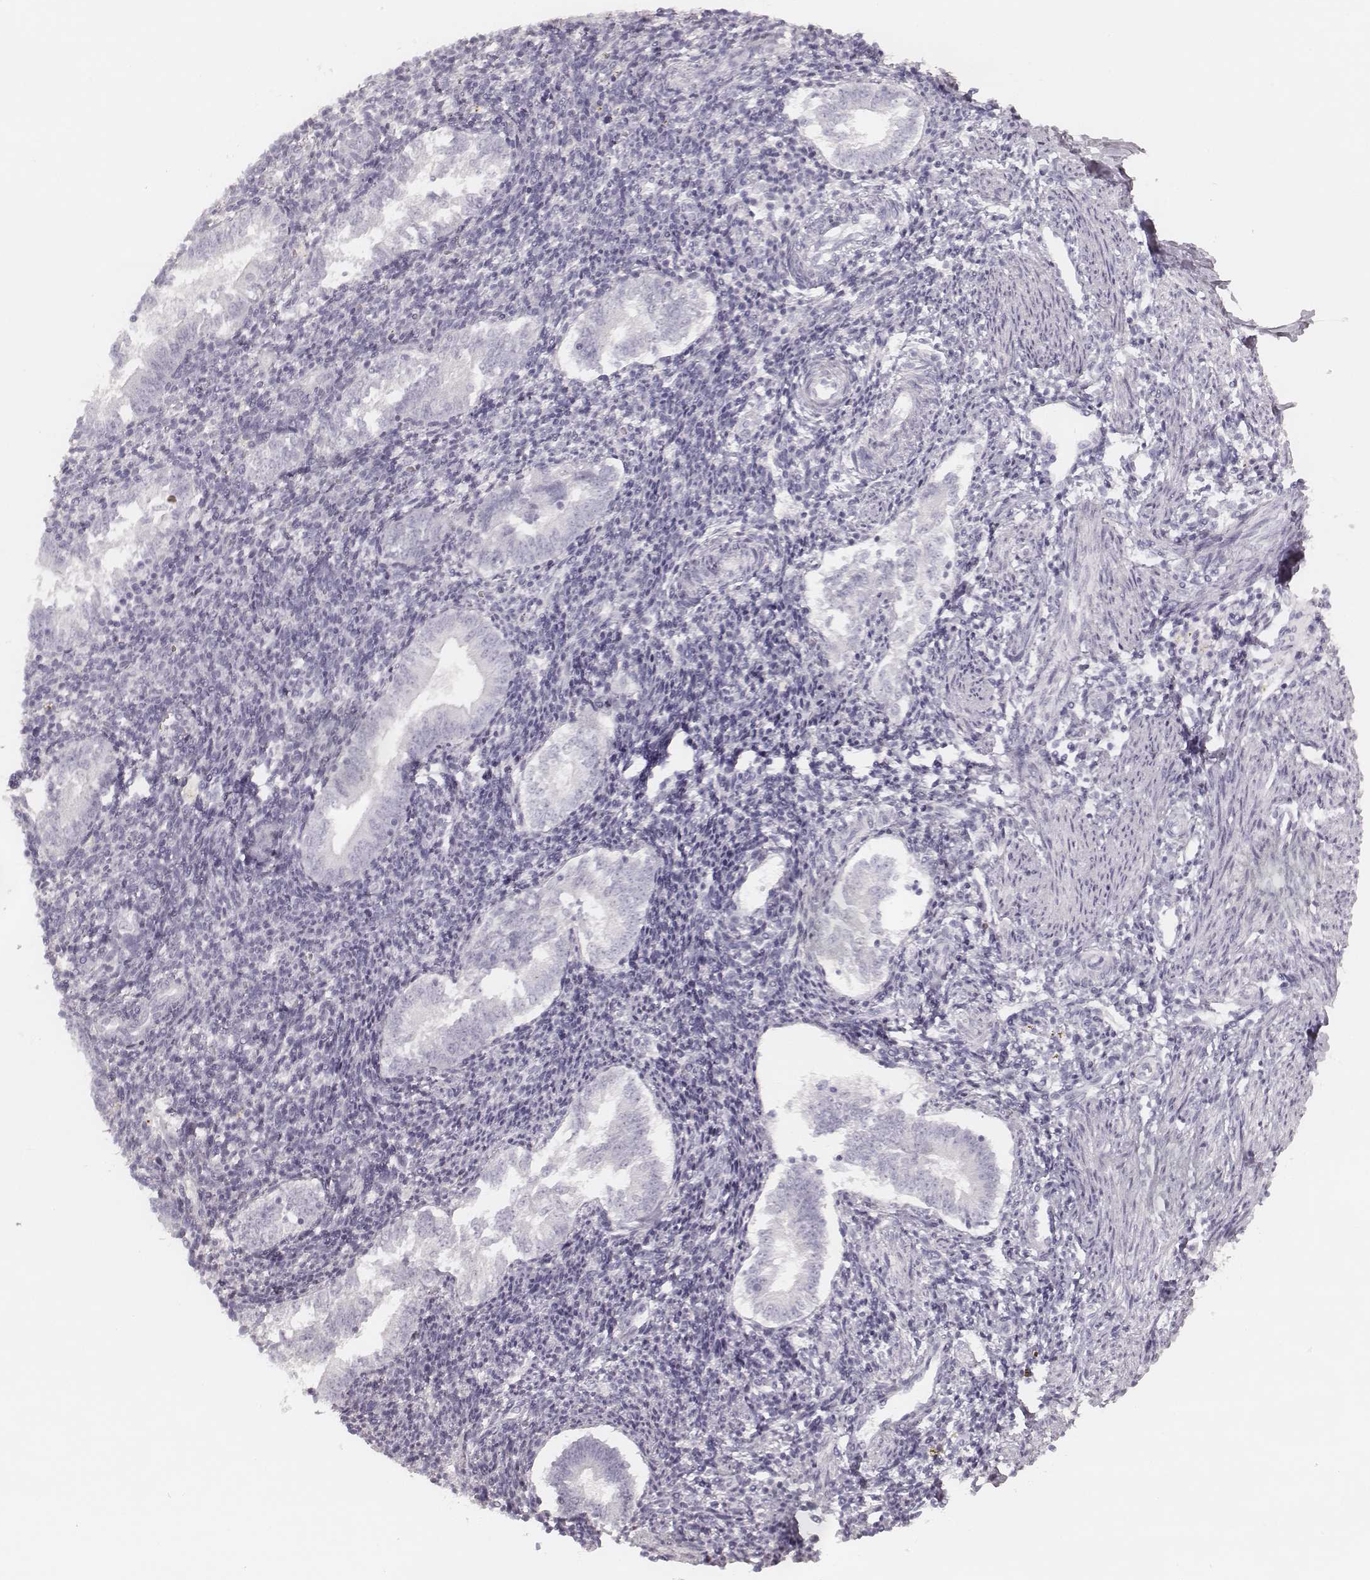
{"staining": {"intensity": "negative", "quantity": "none", "location": "none"}, "tissue": "endometrium", "cell_type": "Cells in endometrial stroma", "image_type": "normal", "snomed": [{"axis": "morphology", "description": "Normal tissue, NOS"}, {"axis": "topography", "description": "Endometrium"}], "caption": "A high-resolution micrograph shows immunohistochemistry staining of unremarkable endometrium, which demonstrates no significant positivity in cells in endometrial stroma. Nuclei are stained in blue.", "gene": "KRT82", "patient": {"sex": "female", "age": 25}}